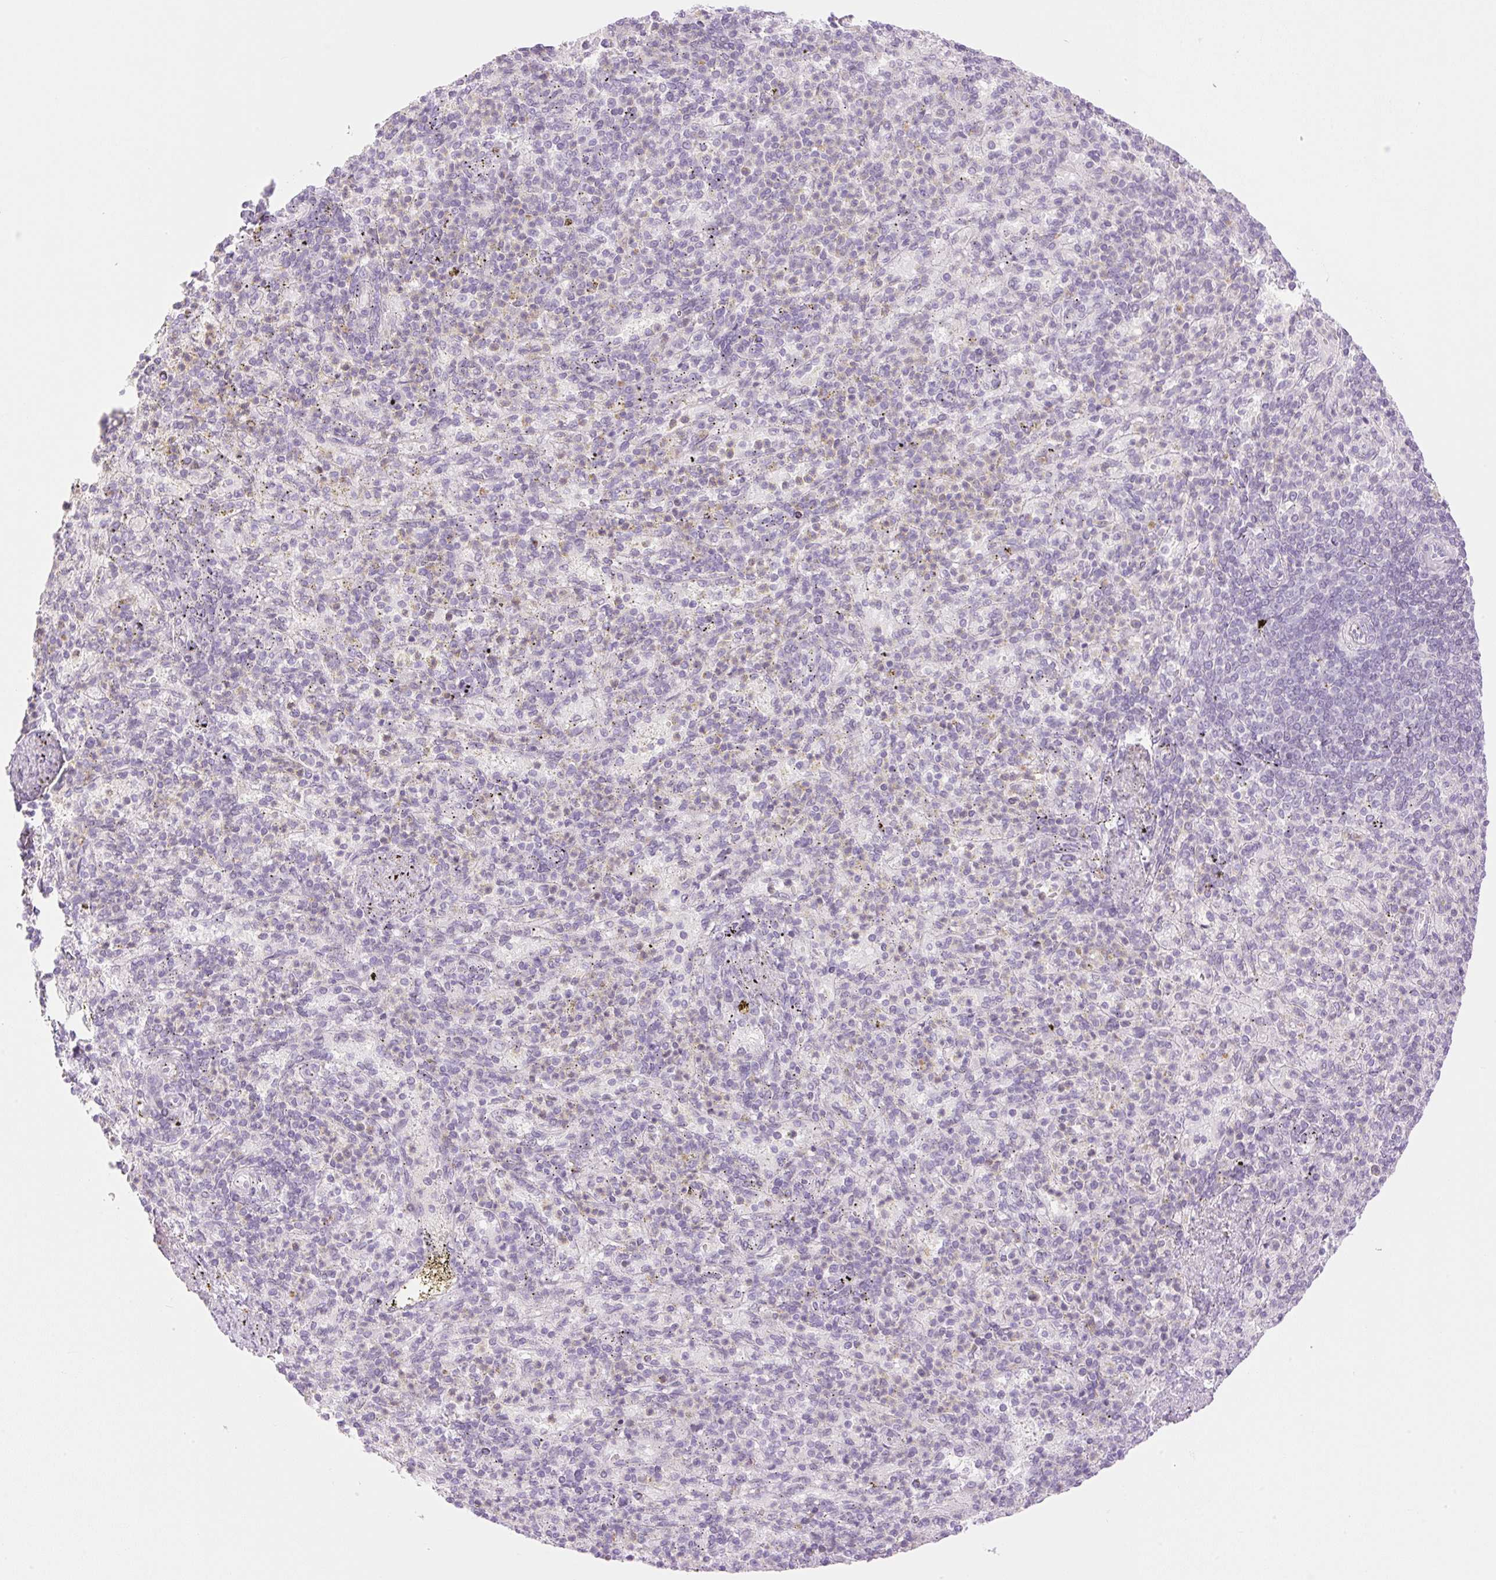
{"staining": {"intensity": "negative", "quantity": "none", "location": "none"}, "tissue": "spleen", "cell_type": "Cells in red pulp", "image_type": "normal", "snomed": [{"axis": "morphology", "description": "Normal tissue, NOS"}, {"axis": "topography", "description": "Spleen"}], "caption": "IHC of unremarkable spleen demonstrates no positivity in cells in red pulp.", "gene": "TBX15", "patient": {"sex": "female", "age": 74}}